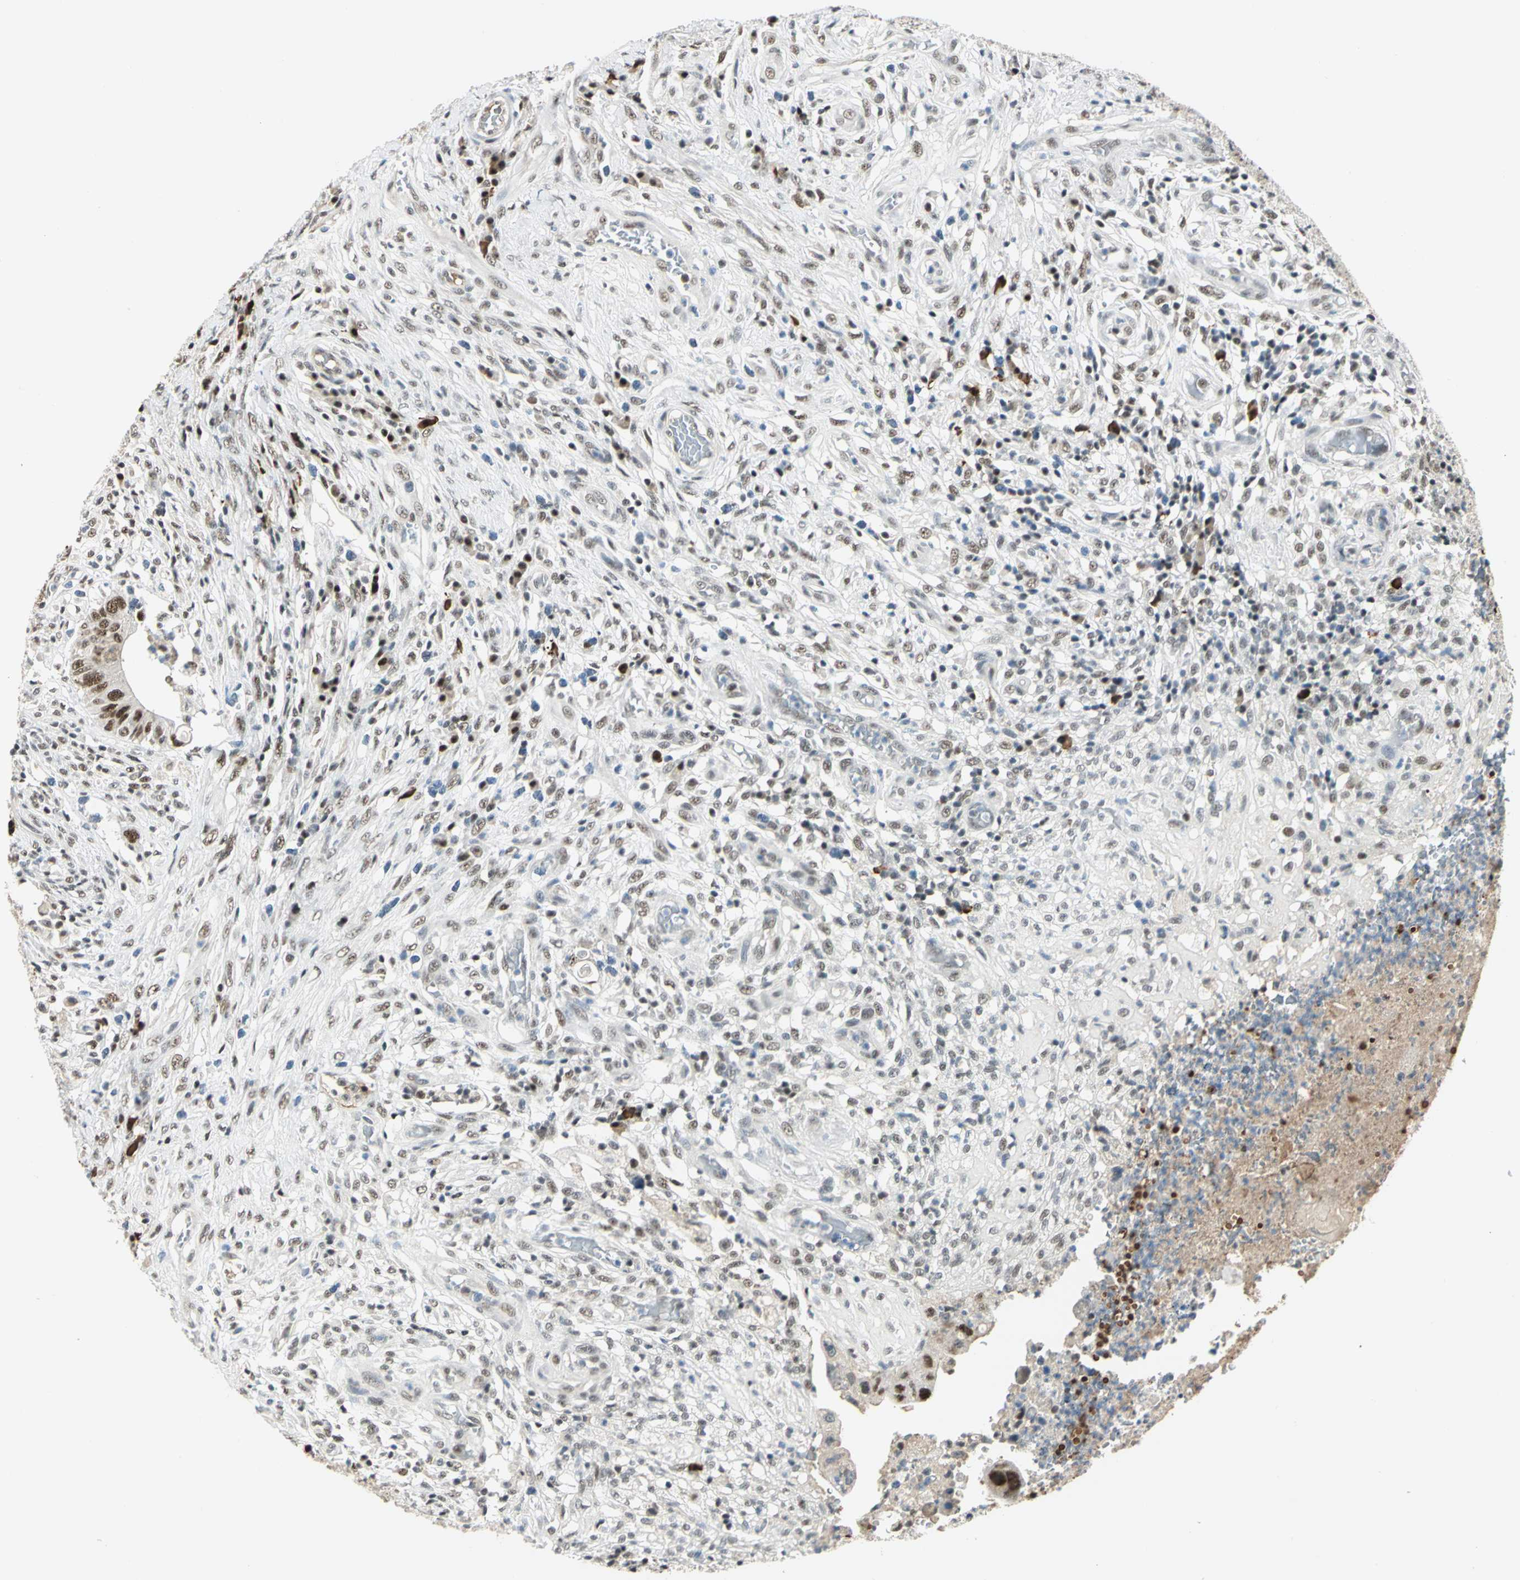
{"staining": {"intensity": "moderate", "quantity": ">75%", "location": "nuclear"}, "tissue": "colorectal cancer", "cell_type": "Tumor cells", "image_type": "cancer", "snomed": [{"axis": "morphology", "description": "Adenocarcinoma, NOS"}, {"axis": "topography", "description": "Rectum"}], "caption": "Tumor cells exhibit moderate nuclear positivity in approximately >75% of cells in colorectal adenocarcinoma.", "gene": "CCNT1", "patient": {"sex": "female", "age": 71}}